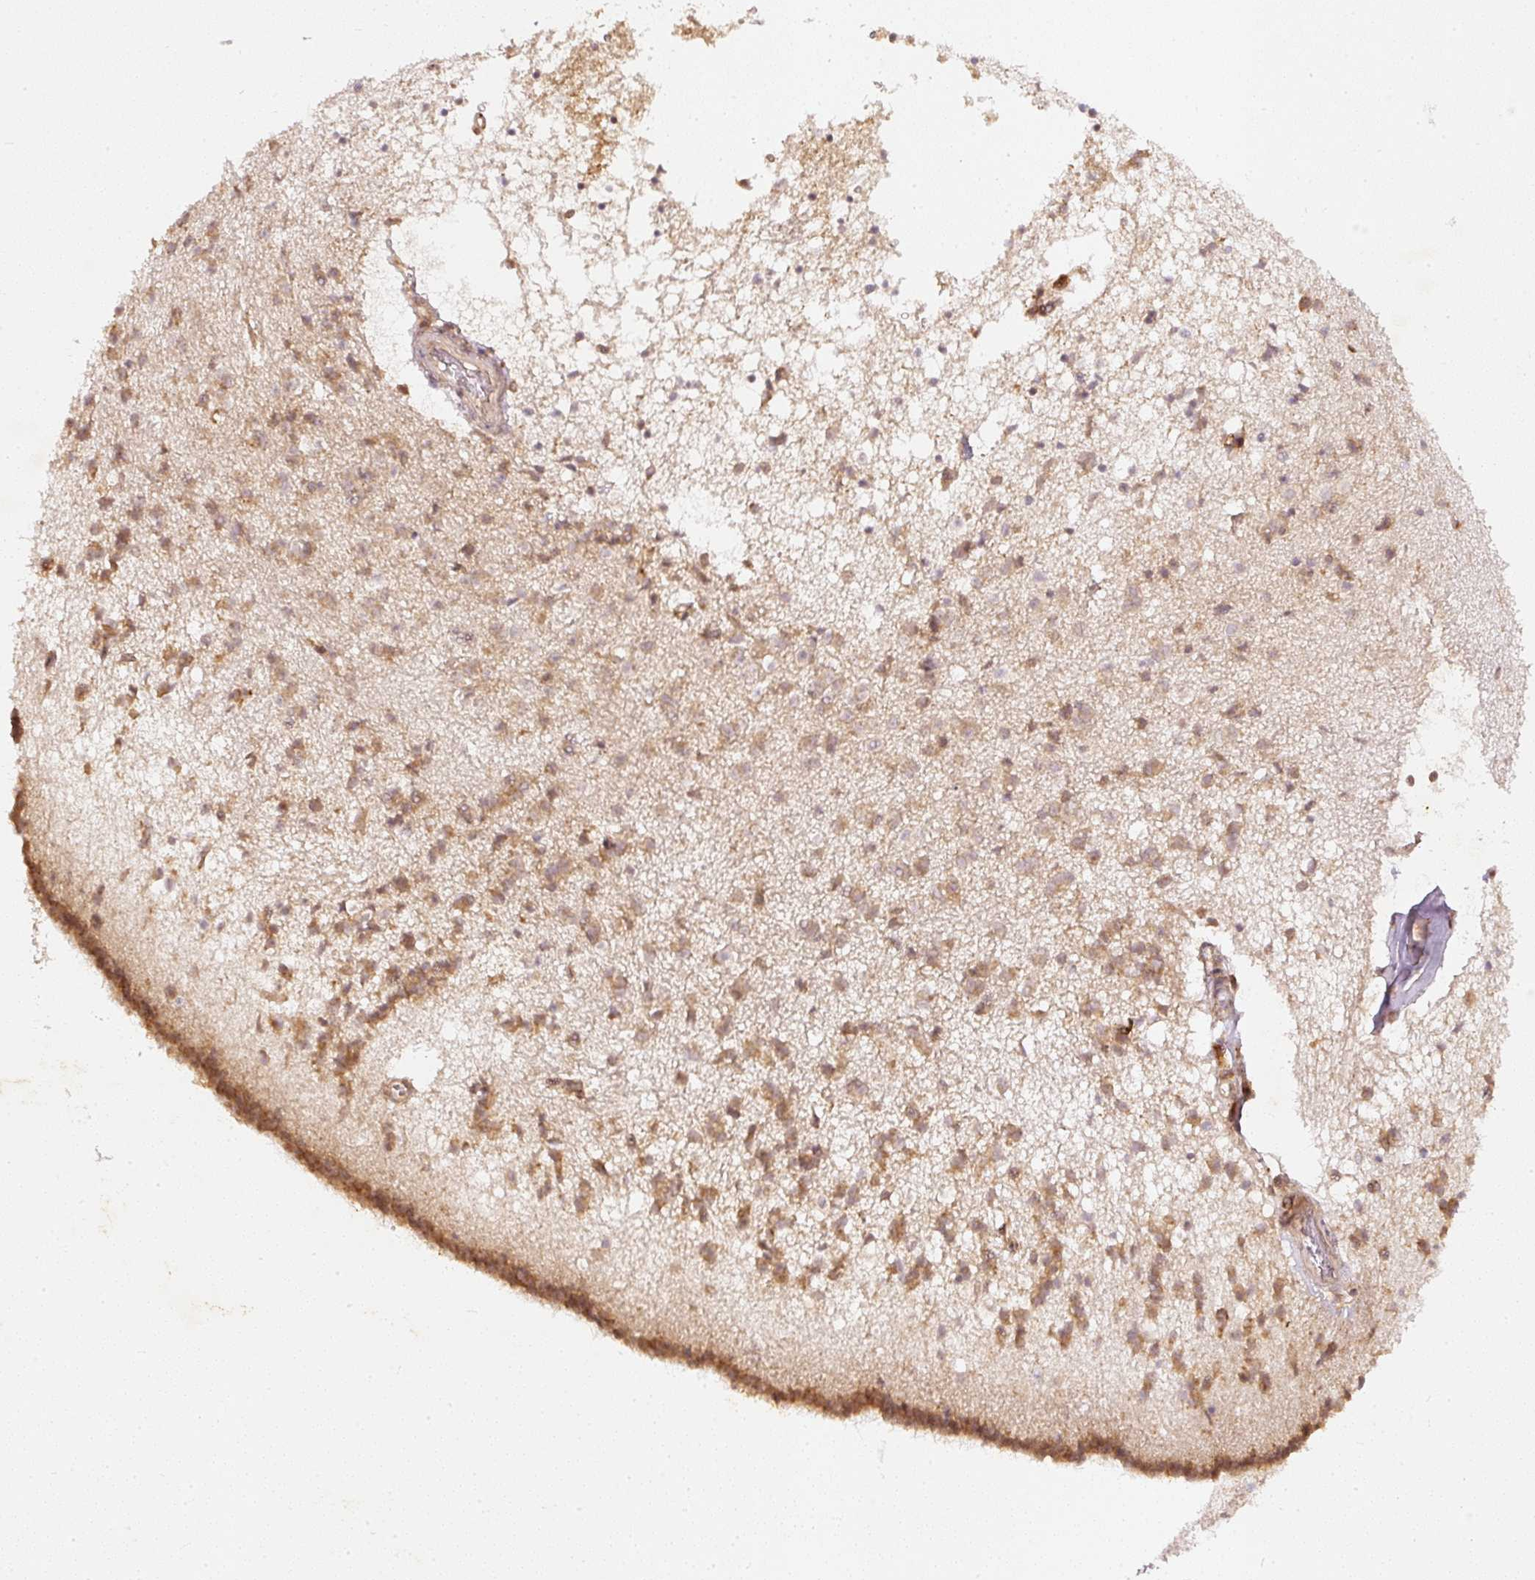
{"staining": {"intensity": "moderate", "quantity": "25%-75%", "location": "cytoplasmic/membranous"}, "tissue": "caudate", "cell_type": "Glial cells", "image_type": "normal", "snomed": [{"axis": "morphology", "description": "Normal tissue, NOS"}, {"axis": "topography", "description": "Lateral ventricle wall"}], "caption": "Moderate cytoplasmic/membranous staining is identified in approximately 25%-75% of glial cells in benign caudate.", "gene": "ZNF580", "patient": {"sex": "male", "age": 58}}